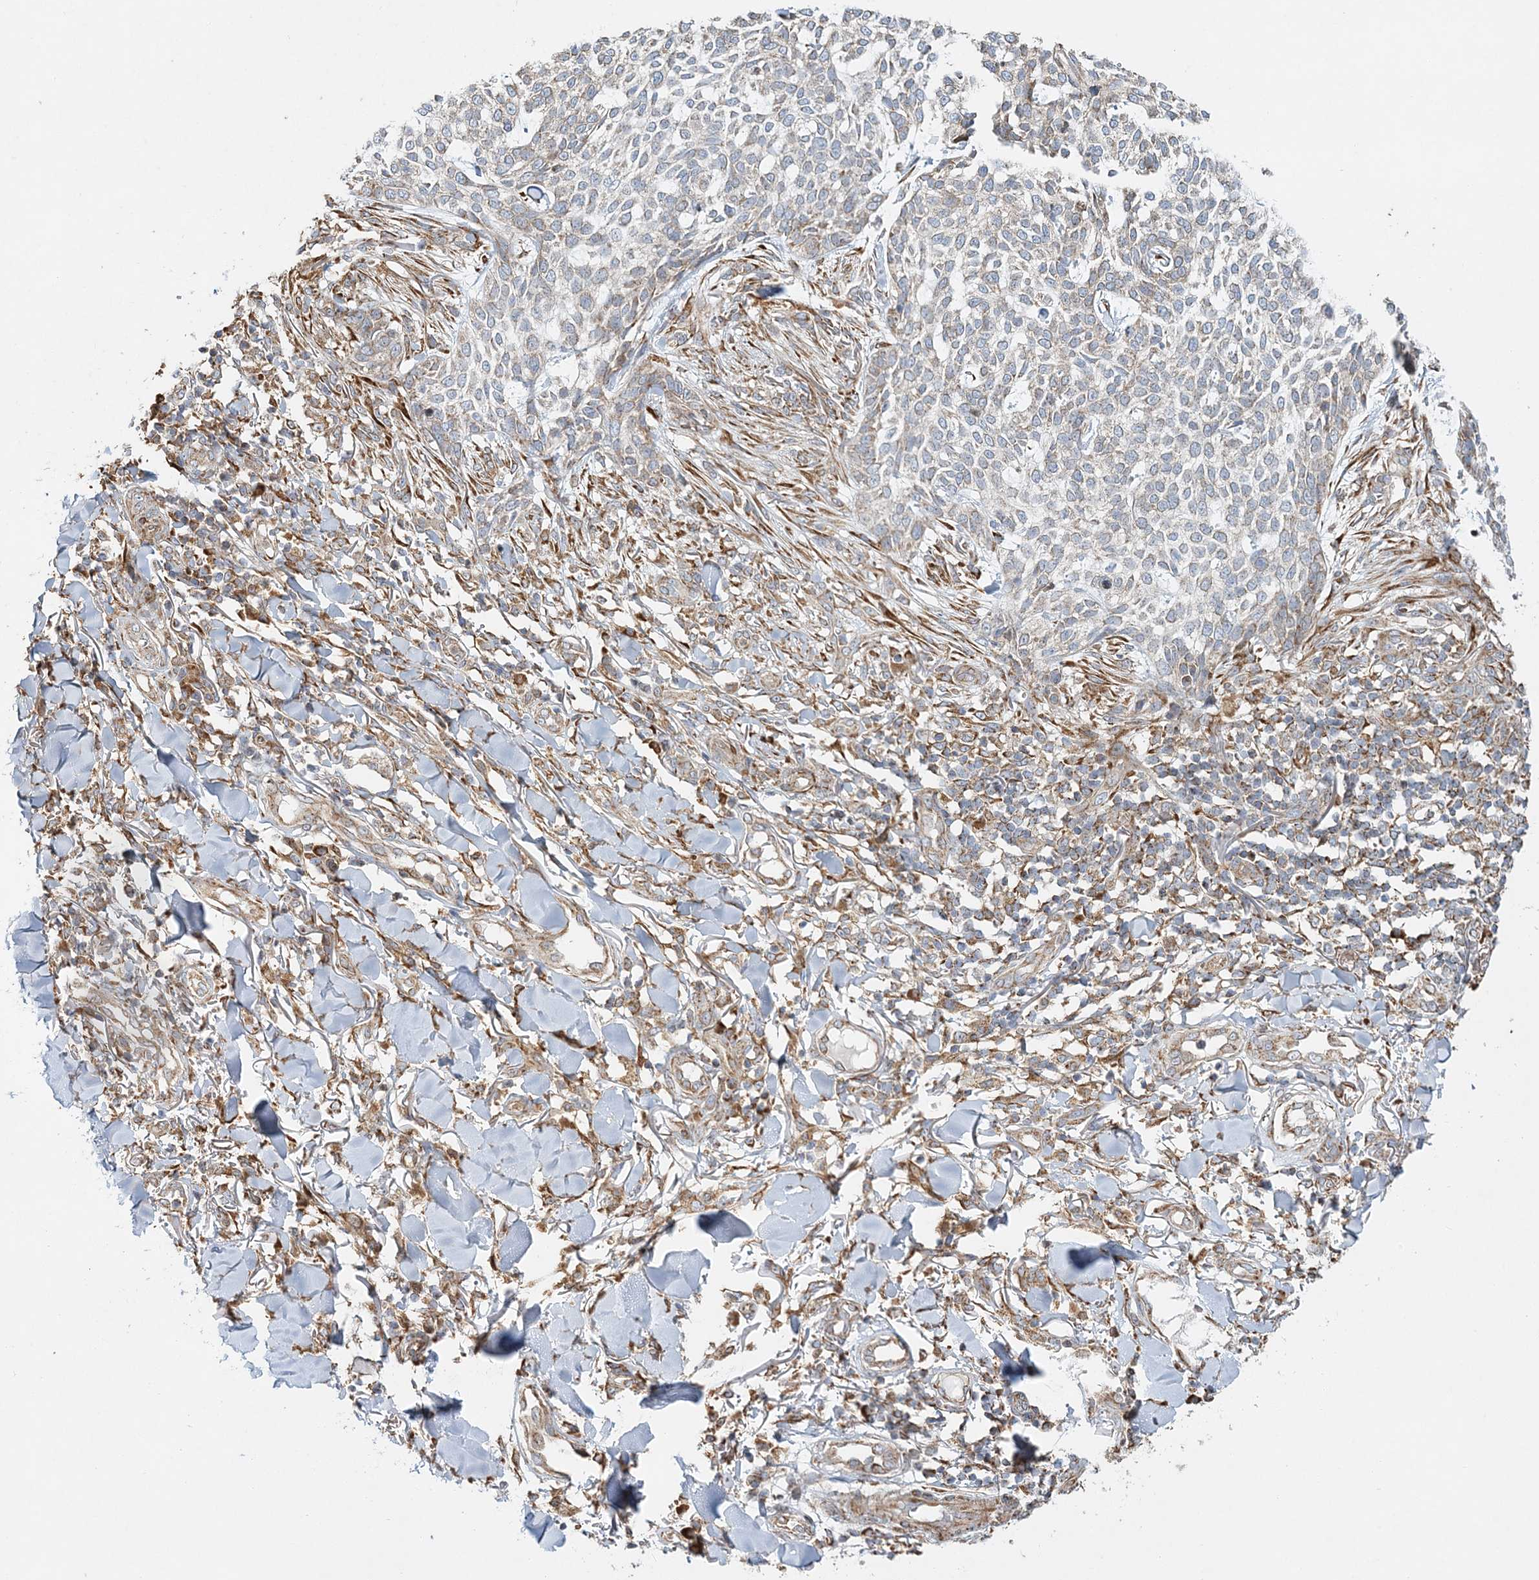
{"staining": {"intensity": "weak", "quantity": "<25%", "location": "cytoplasmic/membranous"}, "tissue": "skin cancer", "cell_type": "Tumor cells", "image_type": "cancer", "snomed": [{"axis": "morphology", "description": "Basal cell carcinoma"}, {"axis": "topography", "description": "Skin"}], "caption": "Immunohistochemical staining of human skin cancer demonstrates no significant expression in tumor cells.", "gene": "ZFYVE16", "patient": {"sex": "female", "age": 64}}